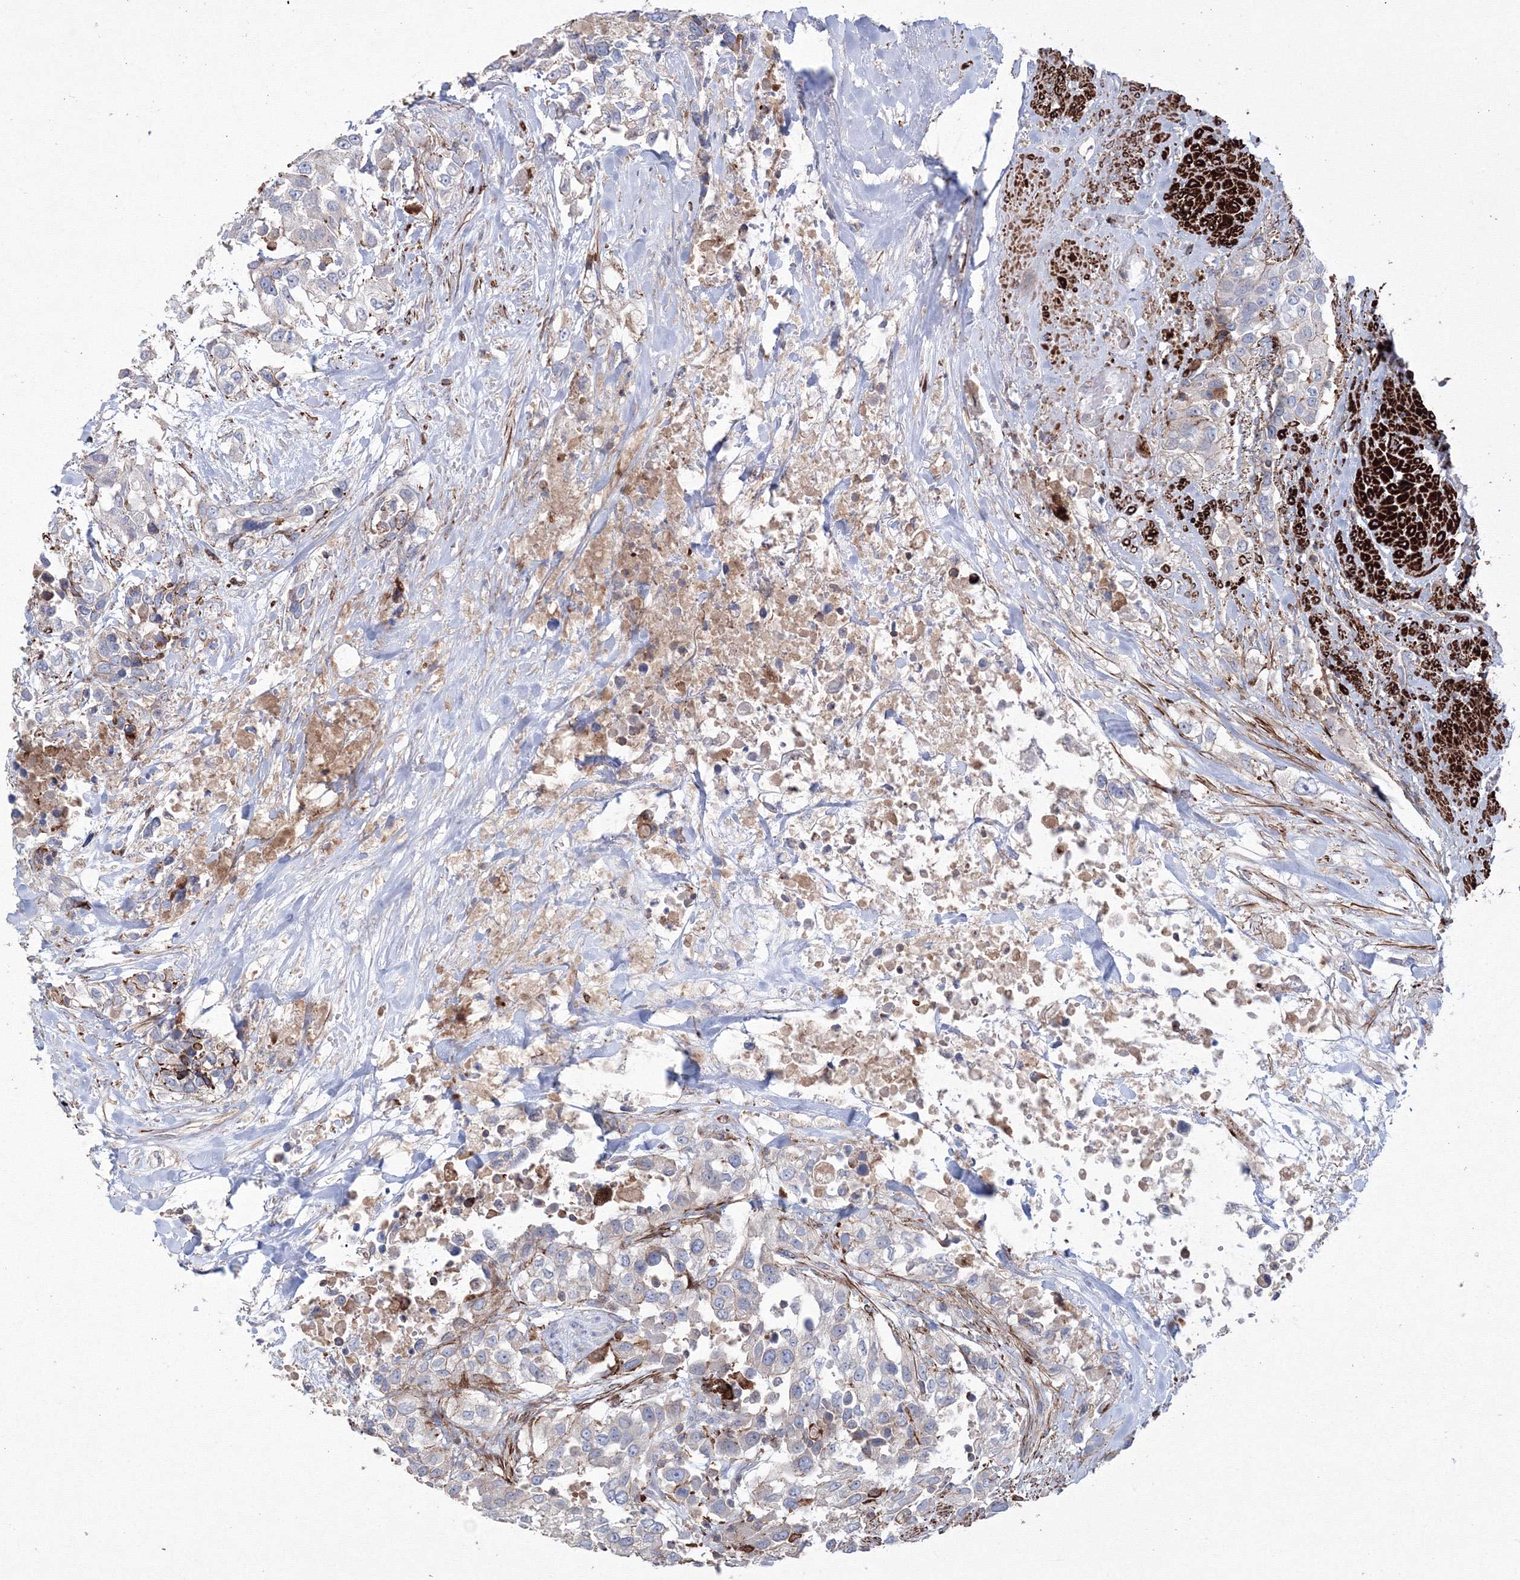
{"staining": {"intensity": "negative", "quantity": "none", "location": "none"}, "tissue": "urothelial cancer", "cell_type": "Tumor cells", "image_type": "cancer", "snomed": [{"axis": "morphology", "description": "Urothelial carcinoma, High grade"}, {"axis": "topography", "description": "Urinary bladder"}], "caption": "An immunohistochemistry (IHC) image of urothelial carcinoma (high-grade) is shown. There is no staining in tumor cells of urothelial carcinoma (high-grade).", "gene": "GPR82", "patient": {"sex": "female", "age": 80}}